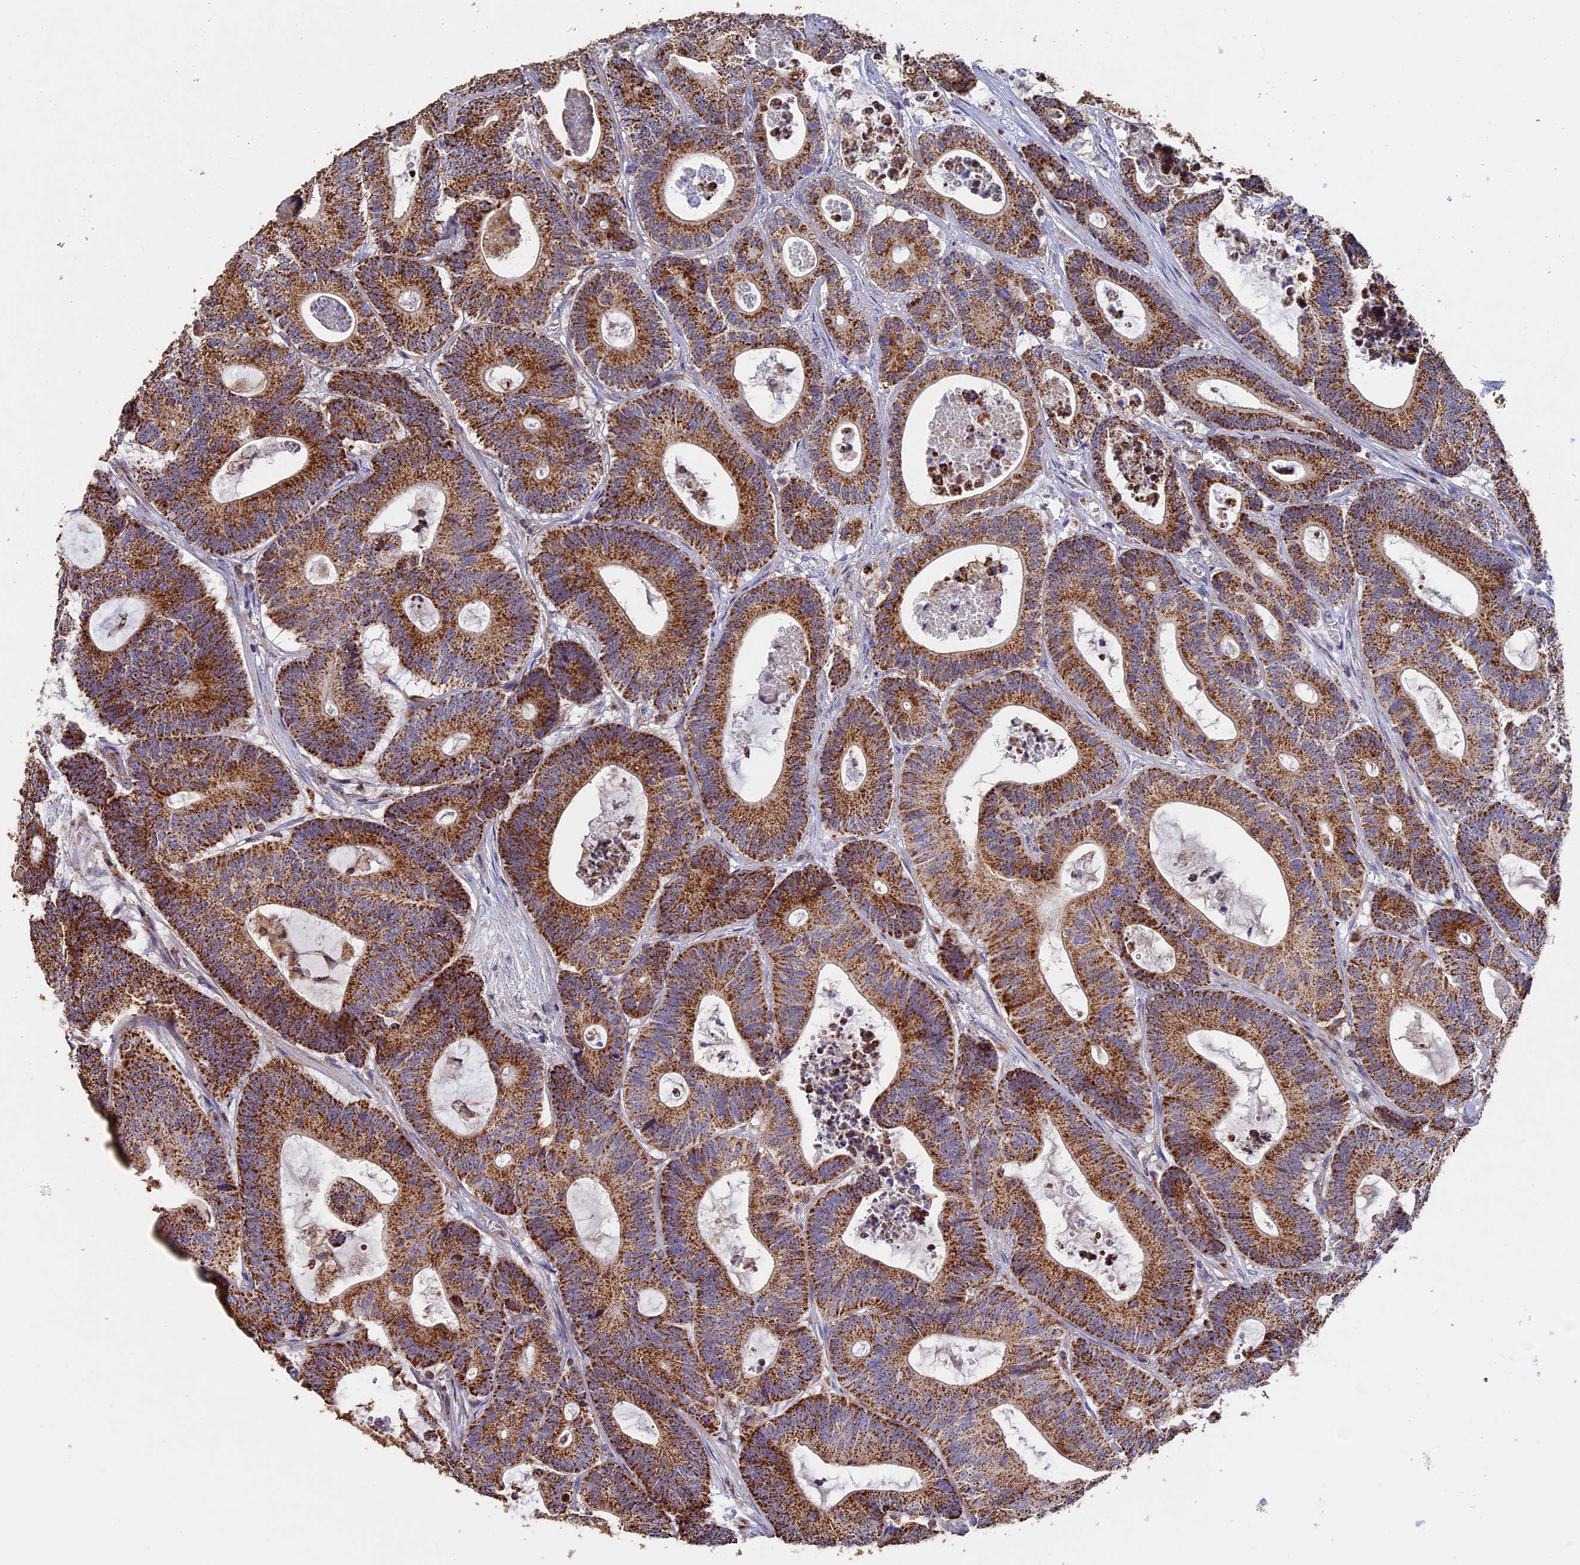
{"staining": {"intensity": "strong", "quantity": ">75%", "location": "cytoplasmic/membranous"}, "tissue": "colorectal cancer", "cell_type": "Tumor cells", "image_type": "cancer", "snomed": [{"axis": "morphology", "description": "Adenocarcinoma, NOS"}, {"axis": "topography", "description": "Colon"}], "caption": "Adenocarcinoma (colorectal) was stained to show a protein in brown. There is high levels of strong cytoplasmic/membranous positivity in about >75% of tumor cells.", "gene": "ADAT1", "patient": {"sex": "female", "age": 84}}